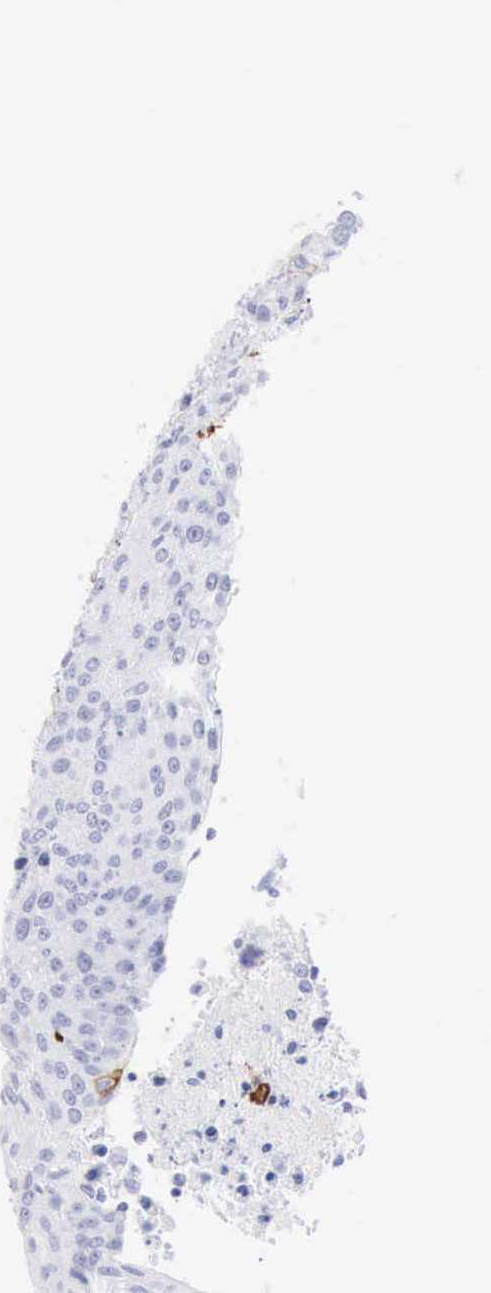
{"staining": {"intensity": "negative", "quantity": "none", "location": "none"}, "tissue": "urothelial cancer", "cell_type": "Tumor cells", "image_type": "cancer", "snomed": [{"axis": "morphology", "description": "Urothelial carcinoma, High grade"}, {"axis": "topography", "description": "Urinary bladder"}], "caption": "Protein analysis of urothelial carcinoma (high-grade) demonstrates no significant positivity in tumor cells.", "gene": "KRT10", "patient": {"sex": "female", "age": 85}}